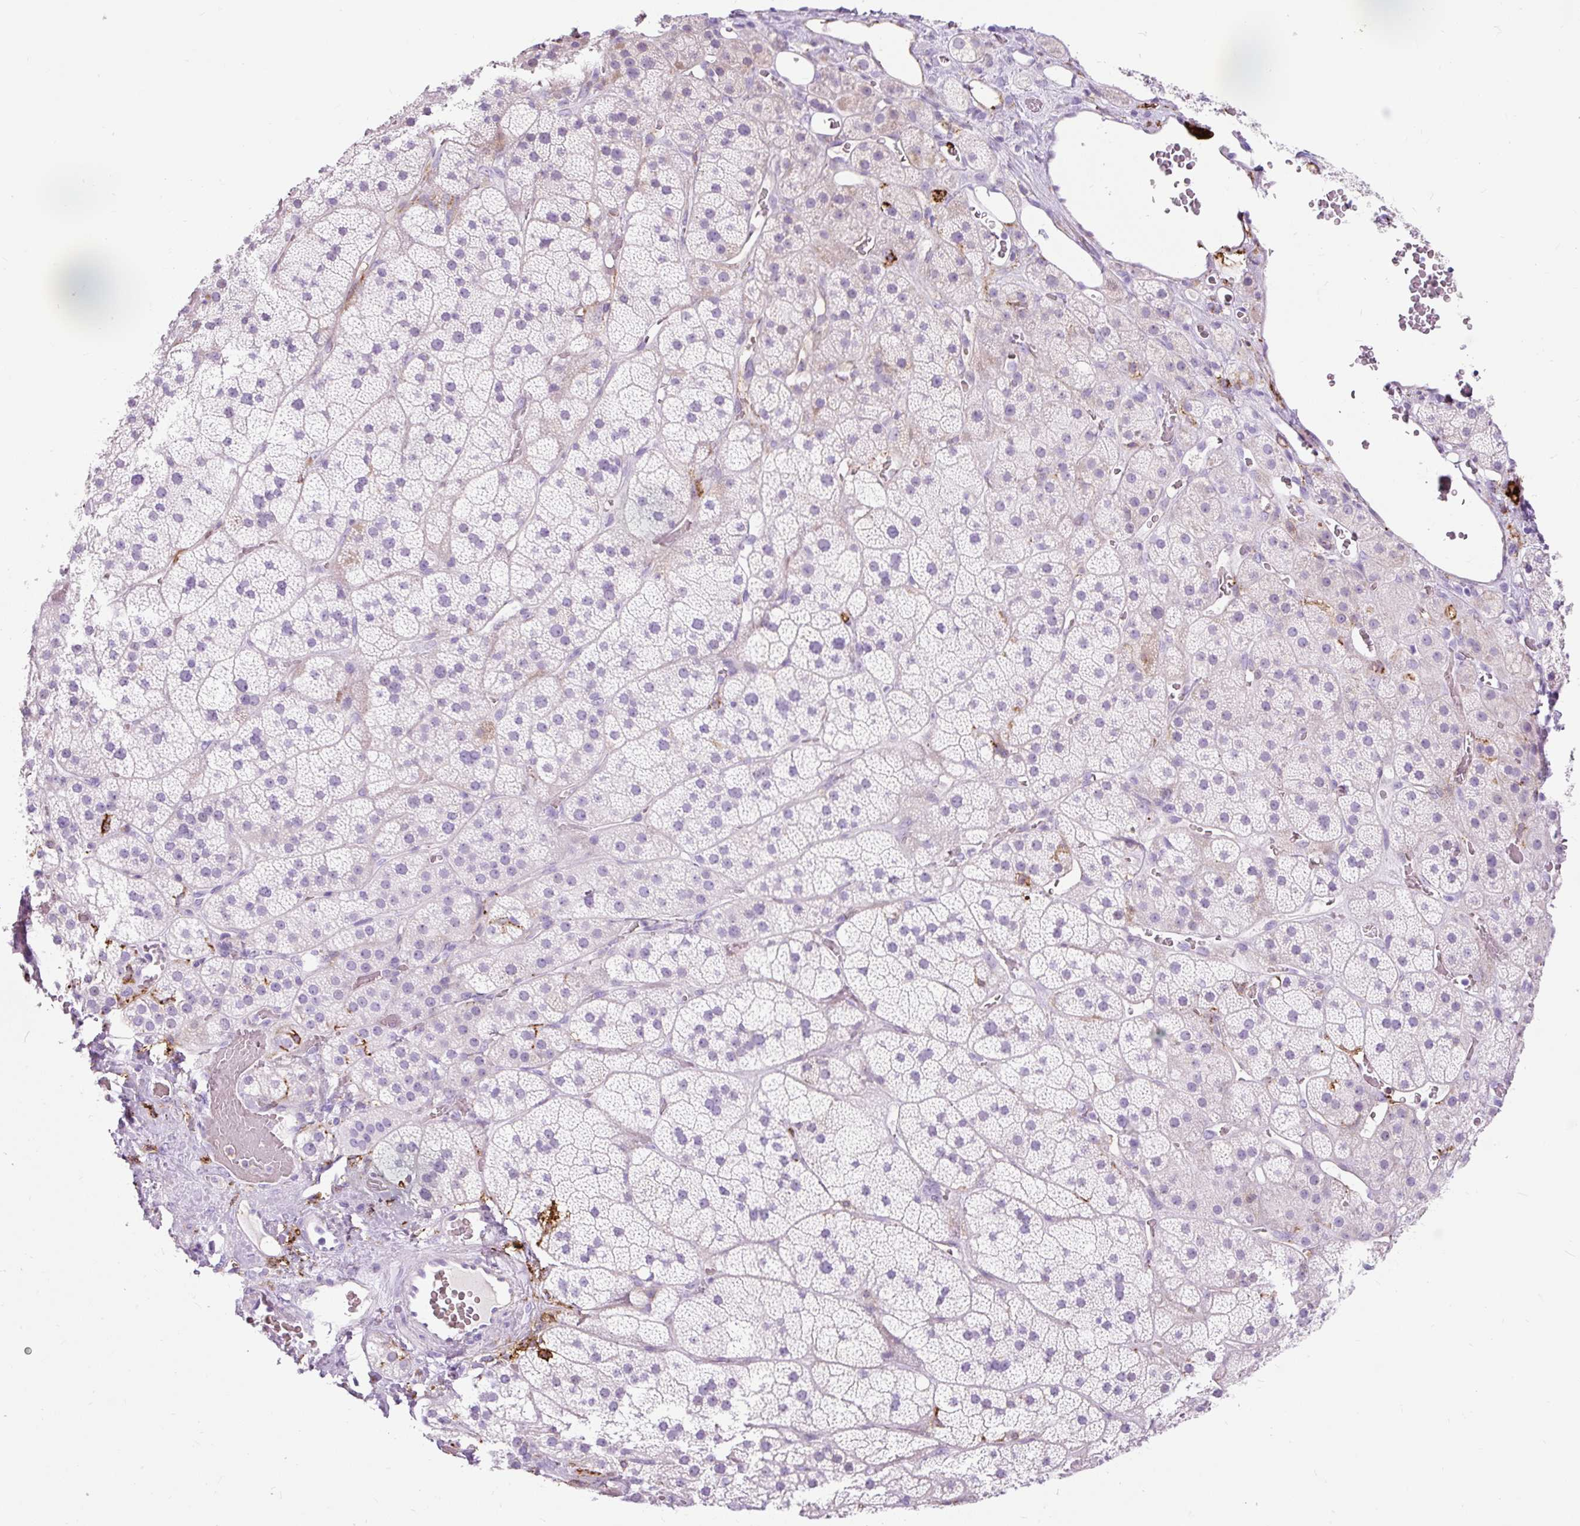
{"staining": {"intensity": "strong", "quantity": "<25%", "location": "cytoplasmic/membranous"}, "tissue": "adrenal gland", "cell_type": "Glandular cells", "image_type": "normal", "snomed": [{"axis": "morphology", "description": "Normal tissue, NOS"}, {"axis": "topography", "description": "Adrenal gland"}], "caption": "Approximately <25% of glandular cells in unremarkable adrenal gland demonstrate strong cytoplasmic/membranous protein positivity as visualized by brown immunohistochemical staining.", "gene": "HLA", "patient": {"sex": "male", "age": 57}}